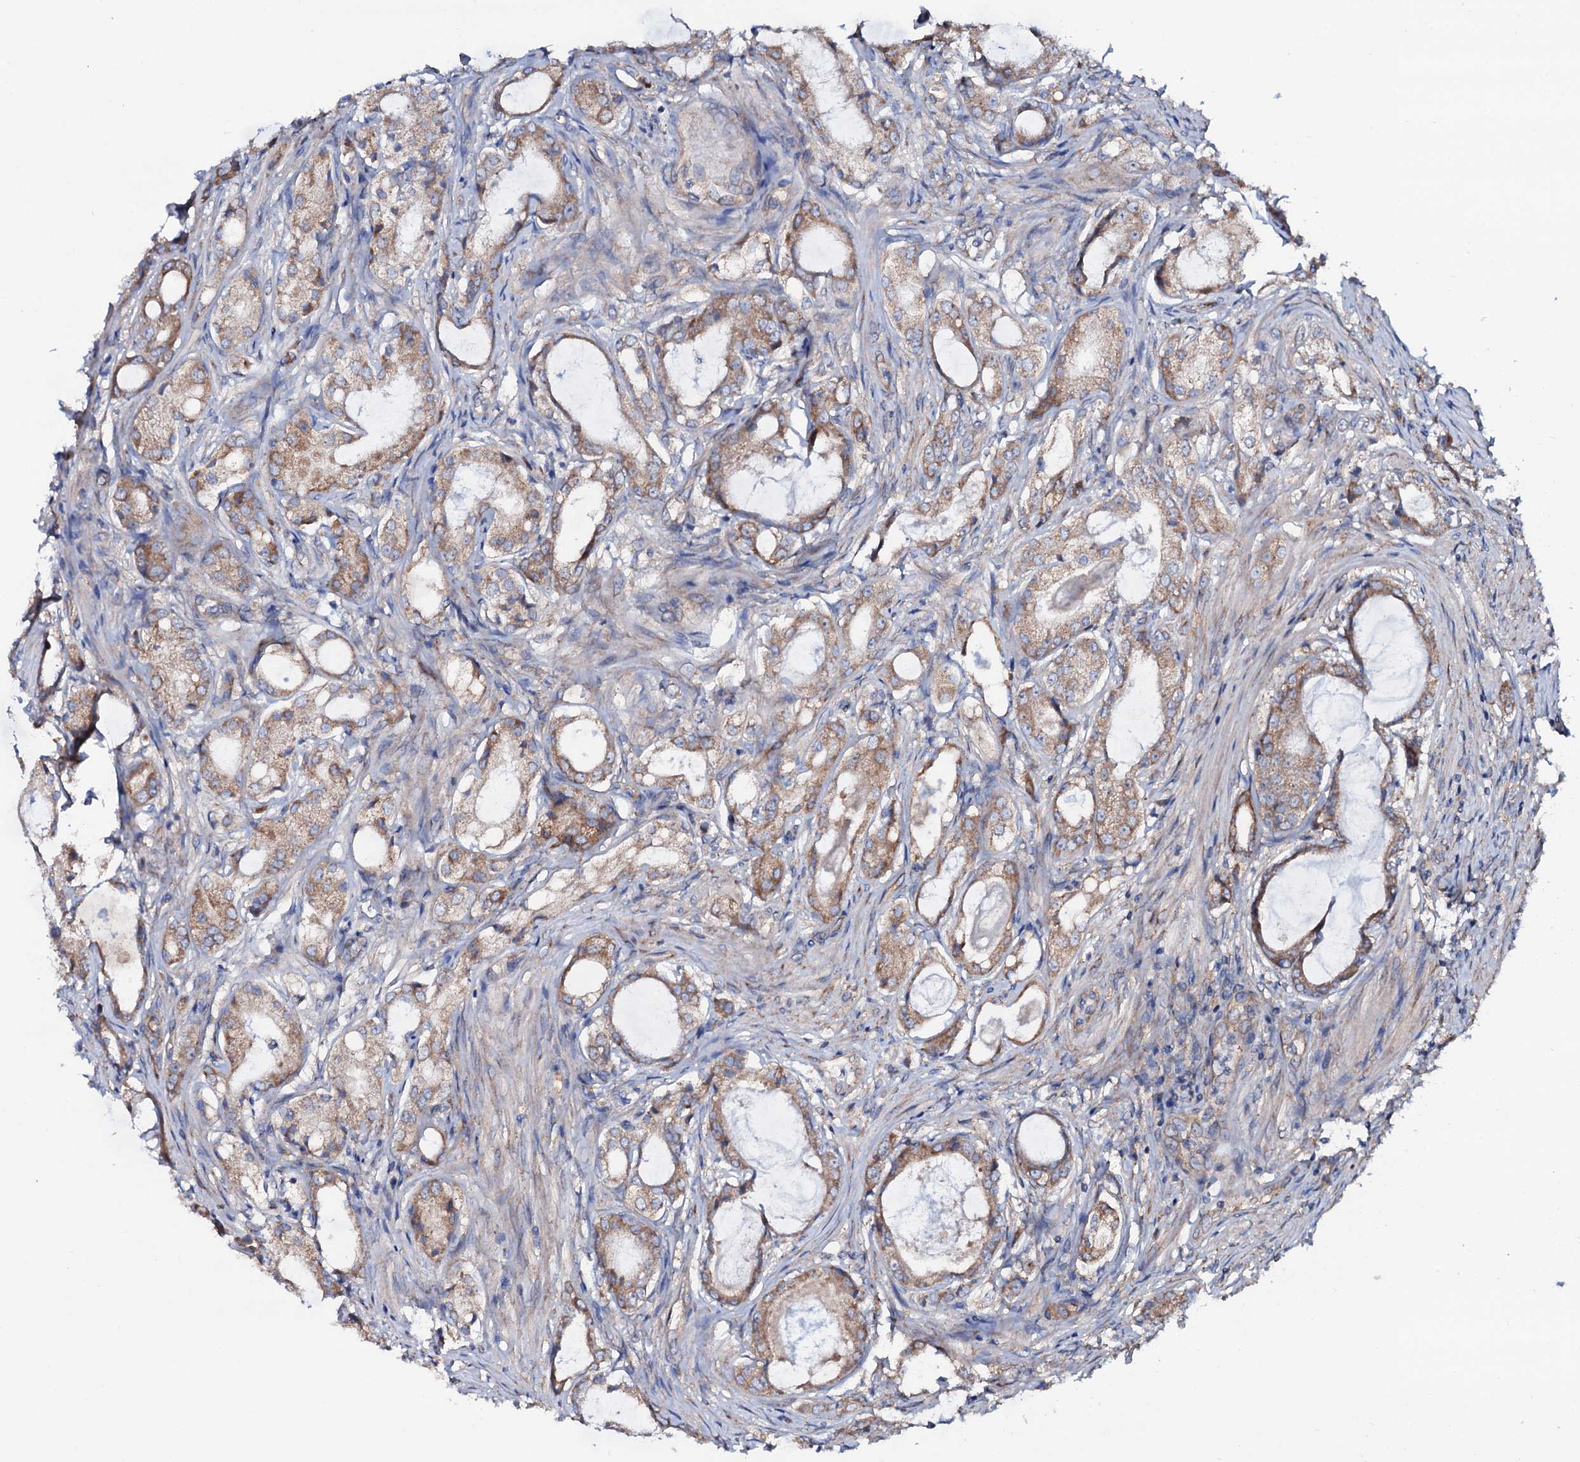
{"staining": {"intensity": "moderate", "quantity": ">75%", "location": "cytoplasmic/membranous"}, "tissue": "prostate cancer", "cell_type": "Tumor cells", "image_type": "cancer", "snomed": [{"axis": "morphology", "description": "Adenocarcinoma, Low grade"}, {"axis": "topography", "description": "Prostate"}], "caption": "Moderate cytoplasmic/membranous protein staining is identified in approximately >75% of tumor cells in prostate cancer (adenocarcinoma (low-grade)).", "gene": "STARD13", "patient": {"sex": "male", "age": 68}}